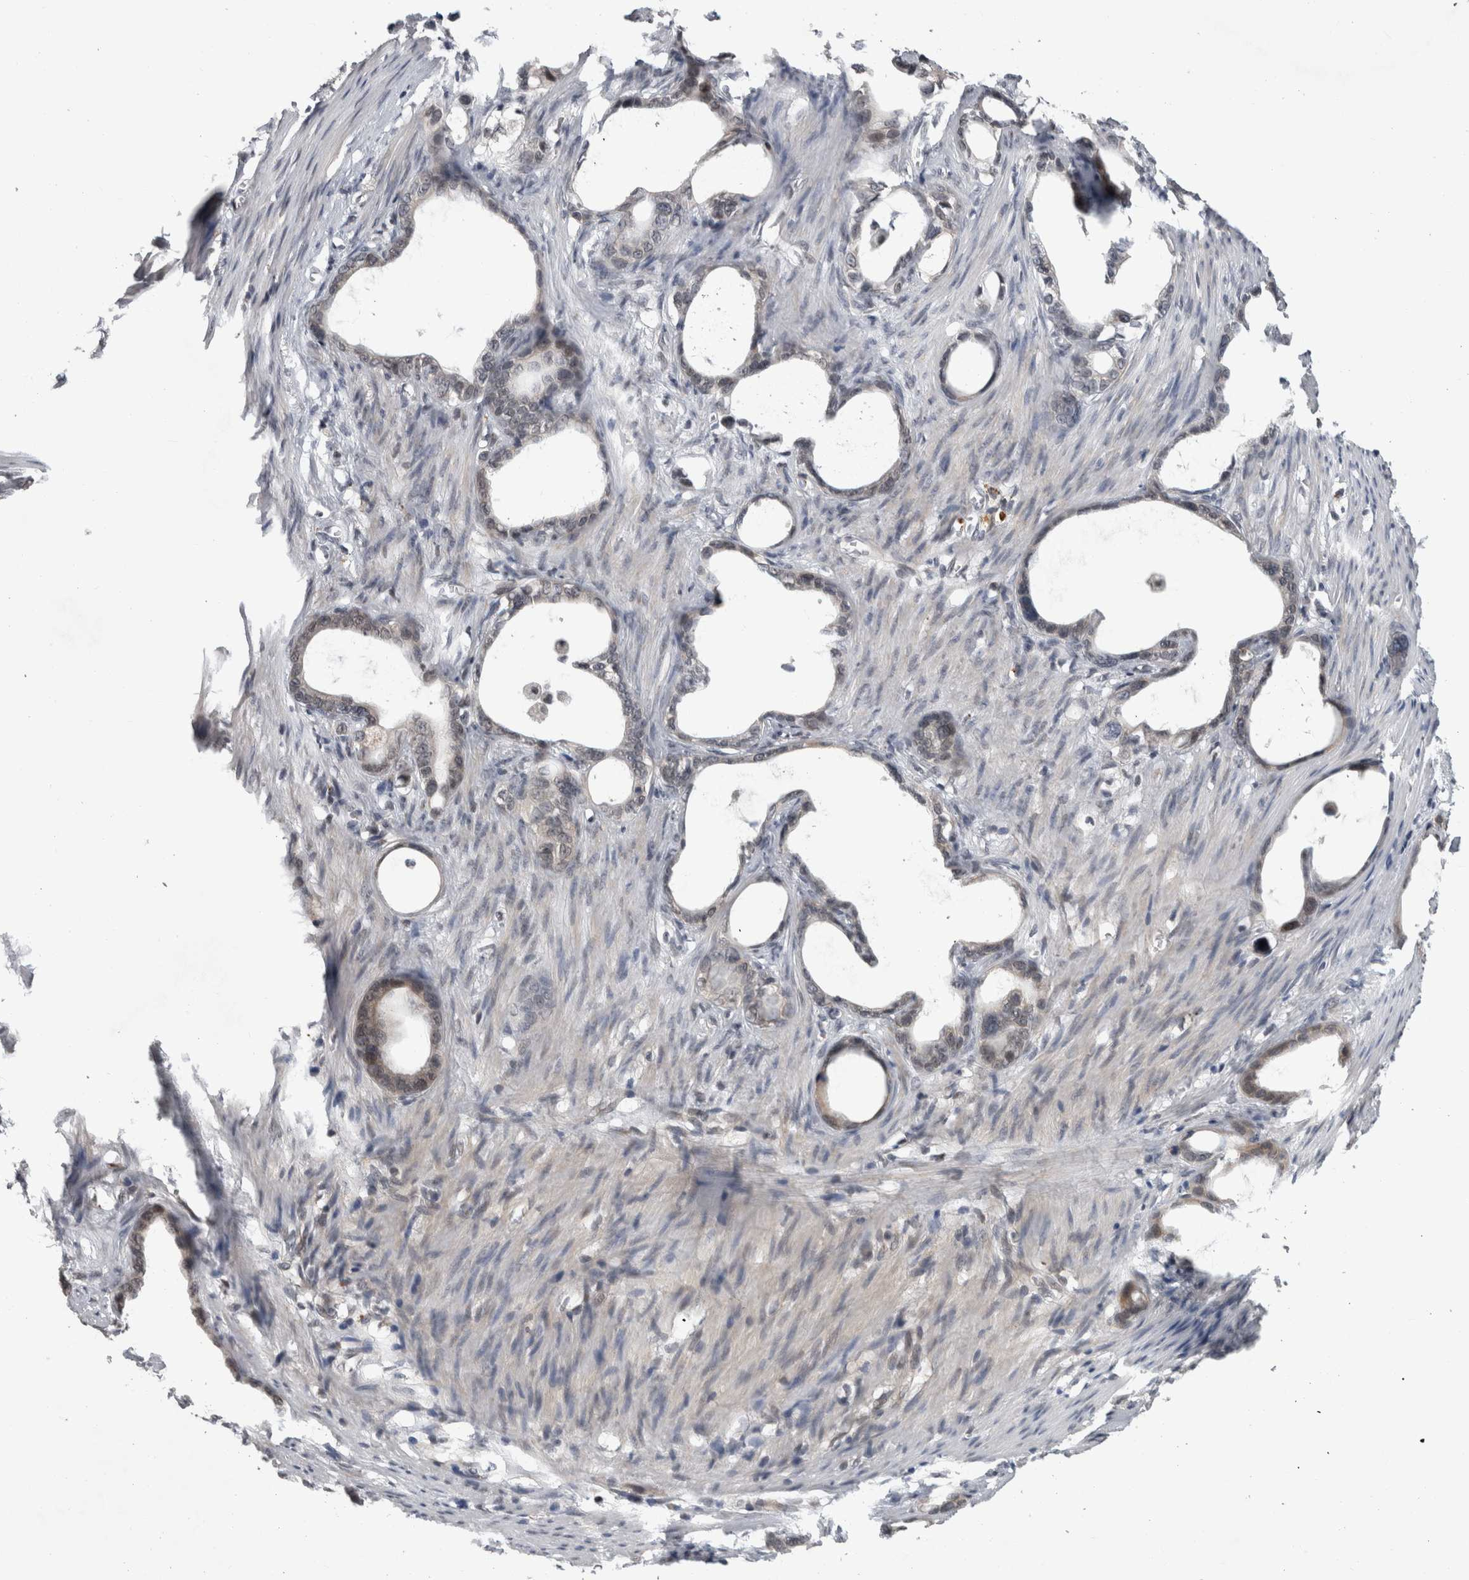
{"staining": {"intensity": "weak", "quantity": "<25%", "location": "nuclear"}, "tissue": "stomach cancer", "cell_type": "Tumor cells", "image_type": "cancer", "snomed": [{"axis": "morphology", "description": "Adenocarcinoma, NOS"}, {"axis": "topography", "description": "Stomach"}], "caption": "Stomach cancer (adenocarcinoma) was stained to show a protein in brown. There is no significant expression in tumor cells.", "gene": "MTBP", "patient": {"sex": "female", "age": 75}}